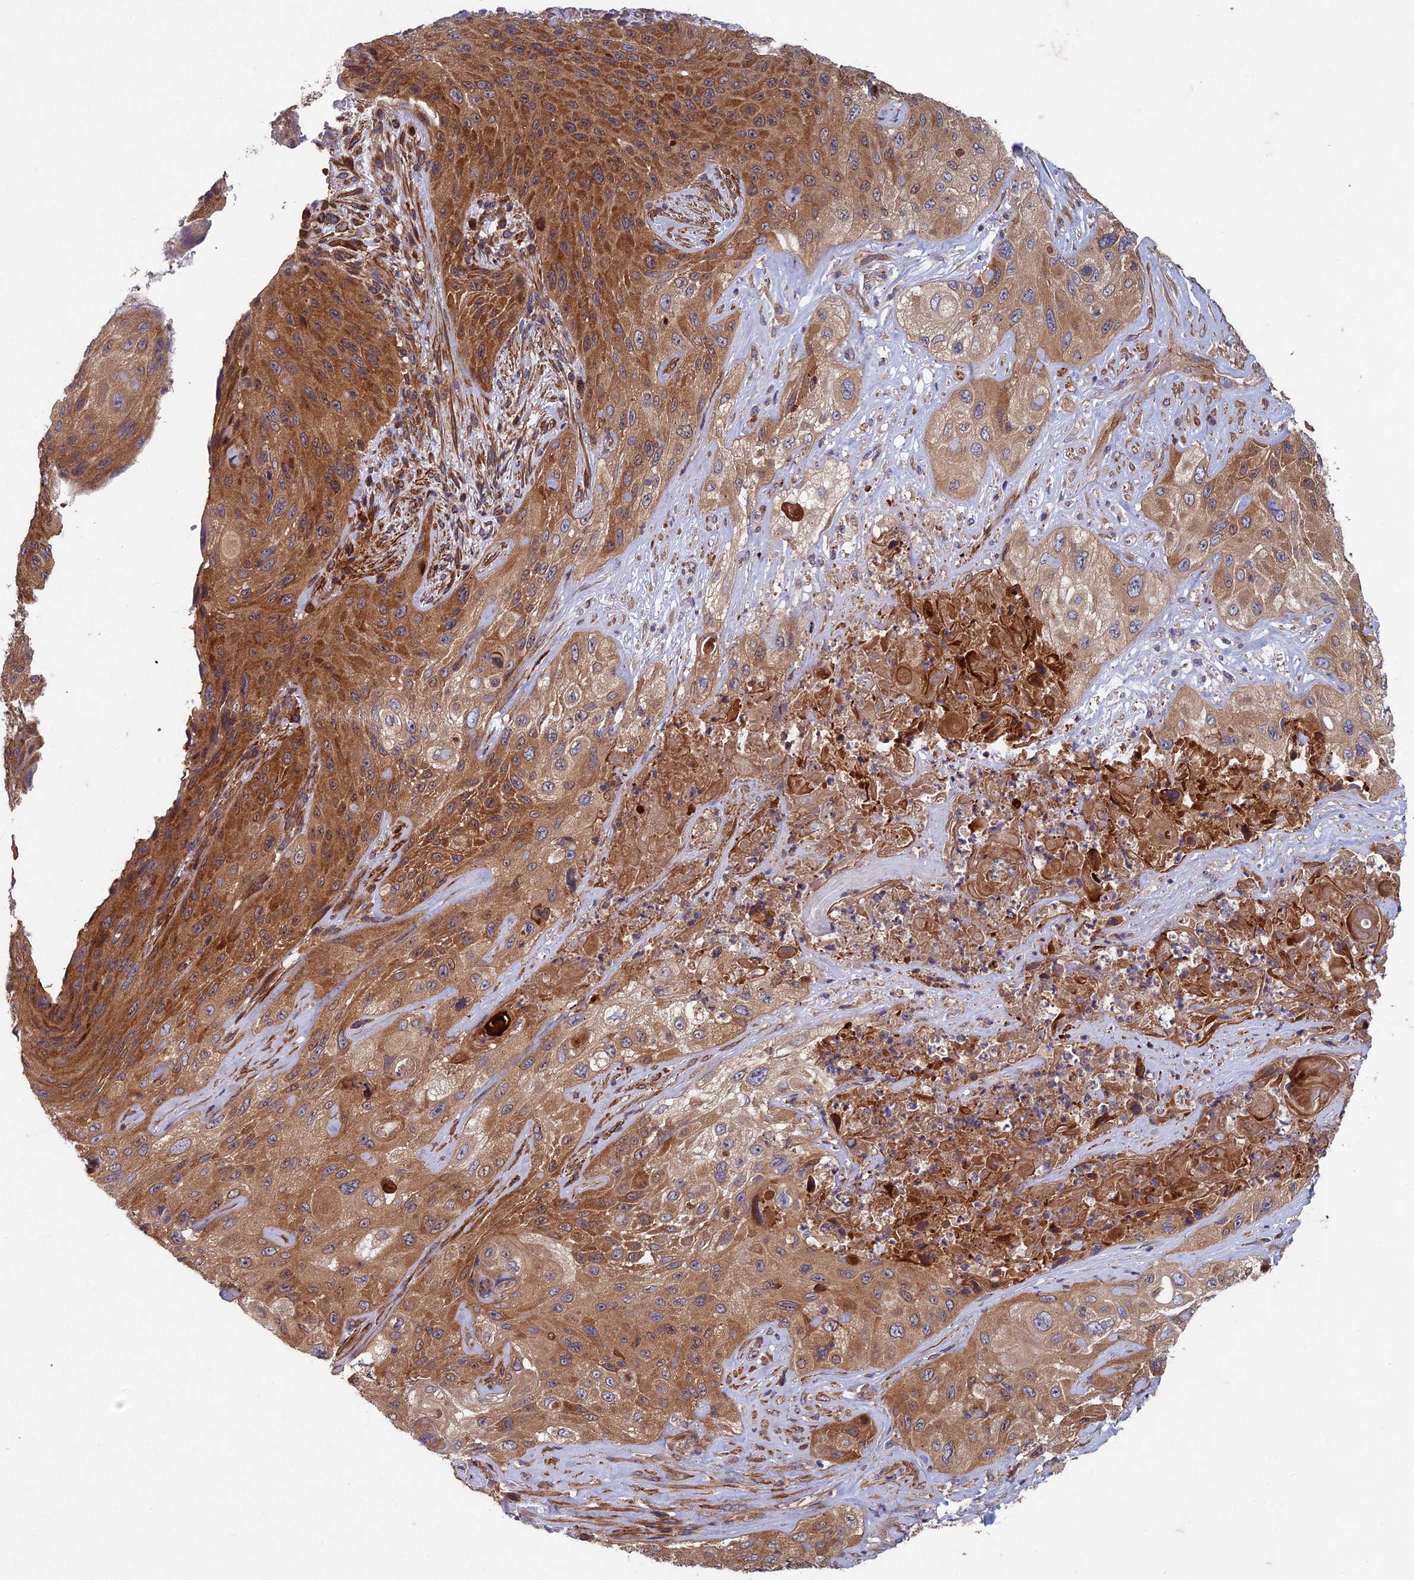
{"staining": {"intensity": "moderate", "quantity": ">75%", "location": "cytoplasmic/membranous"}, "tissue": "cervical cancer", "cell_type": "Tumor cells", "image_type": "cancer", "snomed": [{"axis": "morphology", "description": "Squamous cell carcinoma, NOS"}, {"axis": "topography", "description": "Cervix"}], "caption": "The photomicrograph reveals immunohistochemical staining of cervical cancer. There is moderate cytoplasmic/membranous expression is seen in approximately >75% of tumor cells. The protein of interest is shown in brown color, while the nuclei are stained blue.", "gene": "NCAPG", "patient": {"sex": "female", "age": 42}}